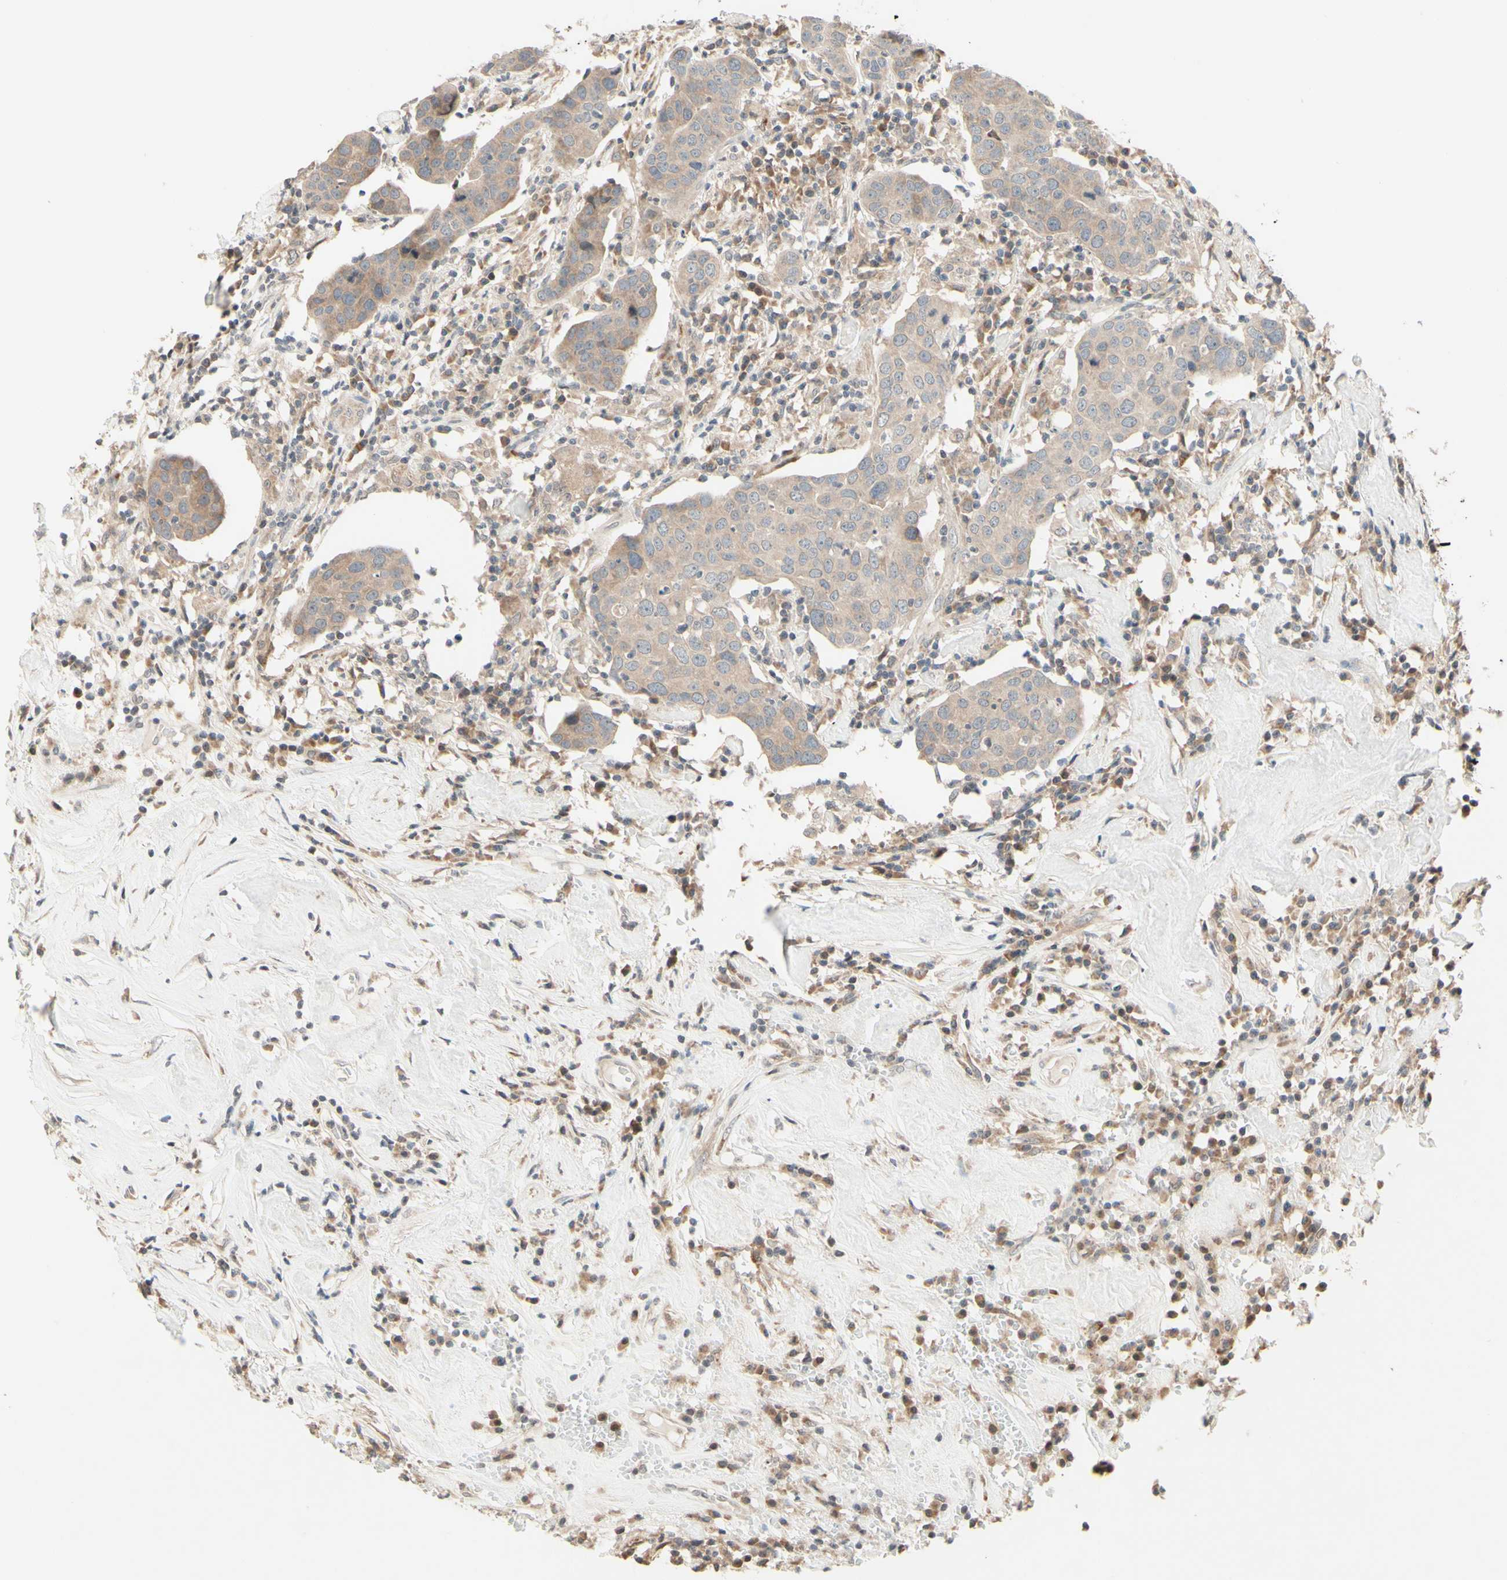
{"staining": {"intensity": "weak", "quantity": ">75%", "location": "cytoplasmic/membranous"}, "tissue": "head and neck cancer", "cell_type": "Tumor cells", "image_type": "cancer", "snomed": [{"axis": "morphology", "description": "Adenocarcinoma, NOS"}, {"axis": "topography", "description": "Salivary gland"}, {"axis": "topography", "description": "Head-Neck"}], "caption": "Human head and neck cancer stained with a protein marker exhibits weak staining in tumor cells.", "gene": "ZW10", "patient": {"sex": "female", "age": 65}}